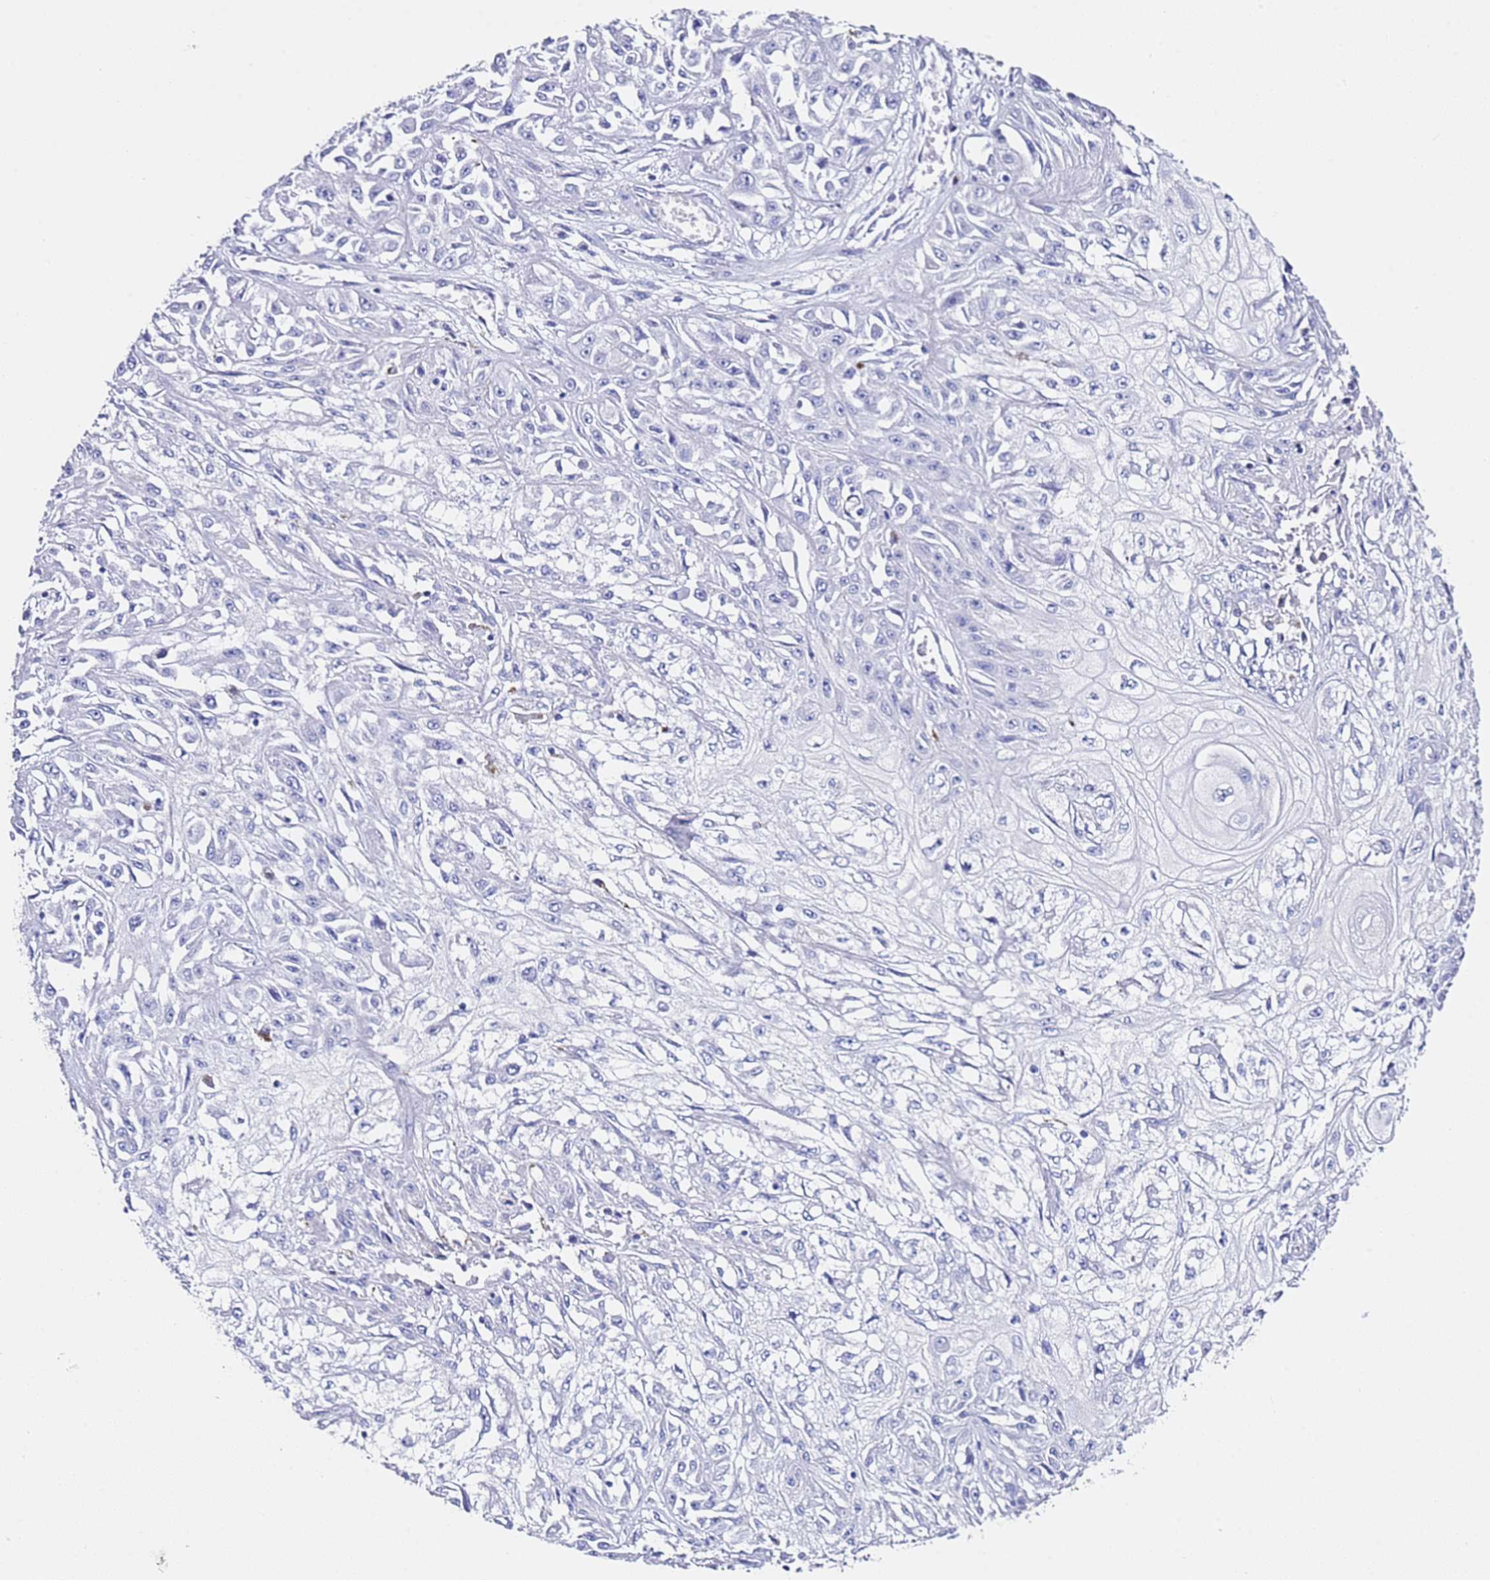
{"staining": {"intensity": "negative", "quantity": "none", "location": "none"}, "tissue": "skin cancer", "cell_type": "Tumor cells", "image_type": "cancer", "snomed": [{"axis": "morphology", "description": "Squamous cell carcinoma, NOS"}, {"axis": "morphology", "description": "Squamous cell carcinoma, metastatic, NOS"}, {"axis": "topography", "description": "Skin"}, {"axis": "topography", "description": "Lymph node"}], "caption": "Tumor cells are negative for protein expression in human skin metastatic squamous cell carcinoma. (DAB immunohistochemistry, high magnification).", "gene": "PTBP2", "patient": {"sex": "male", "age": 75}}